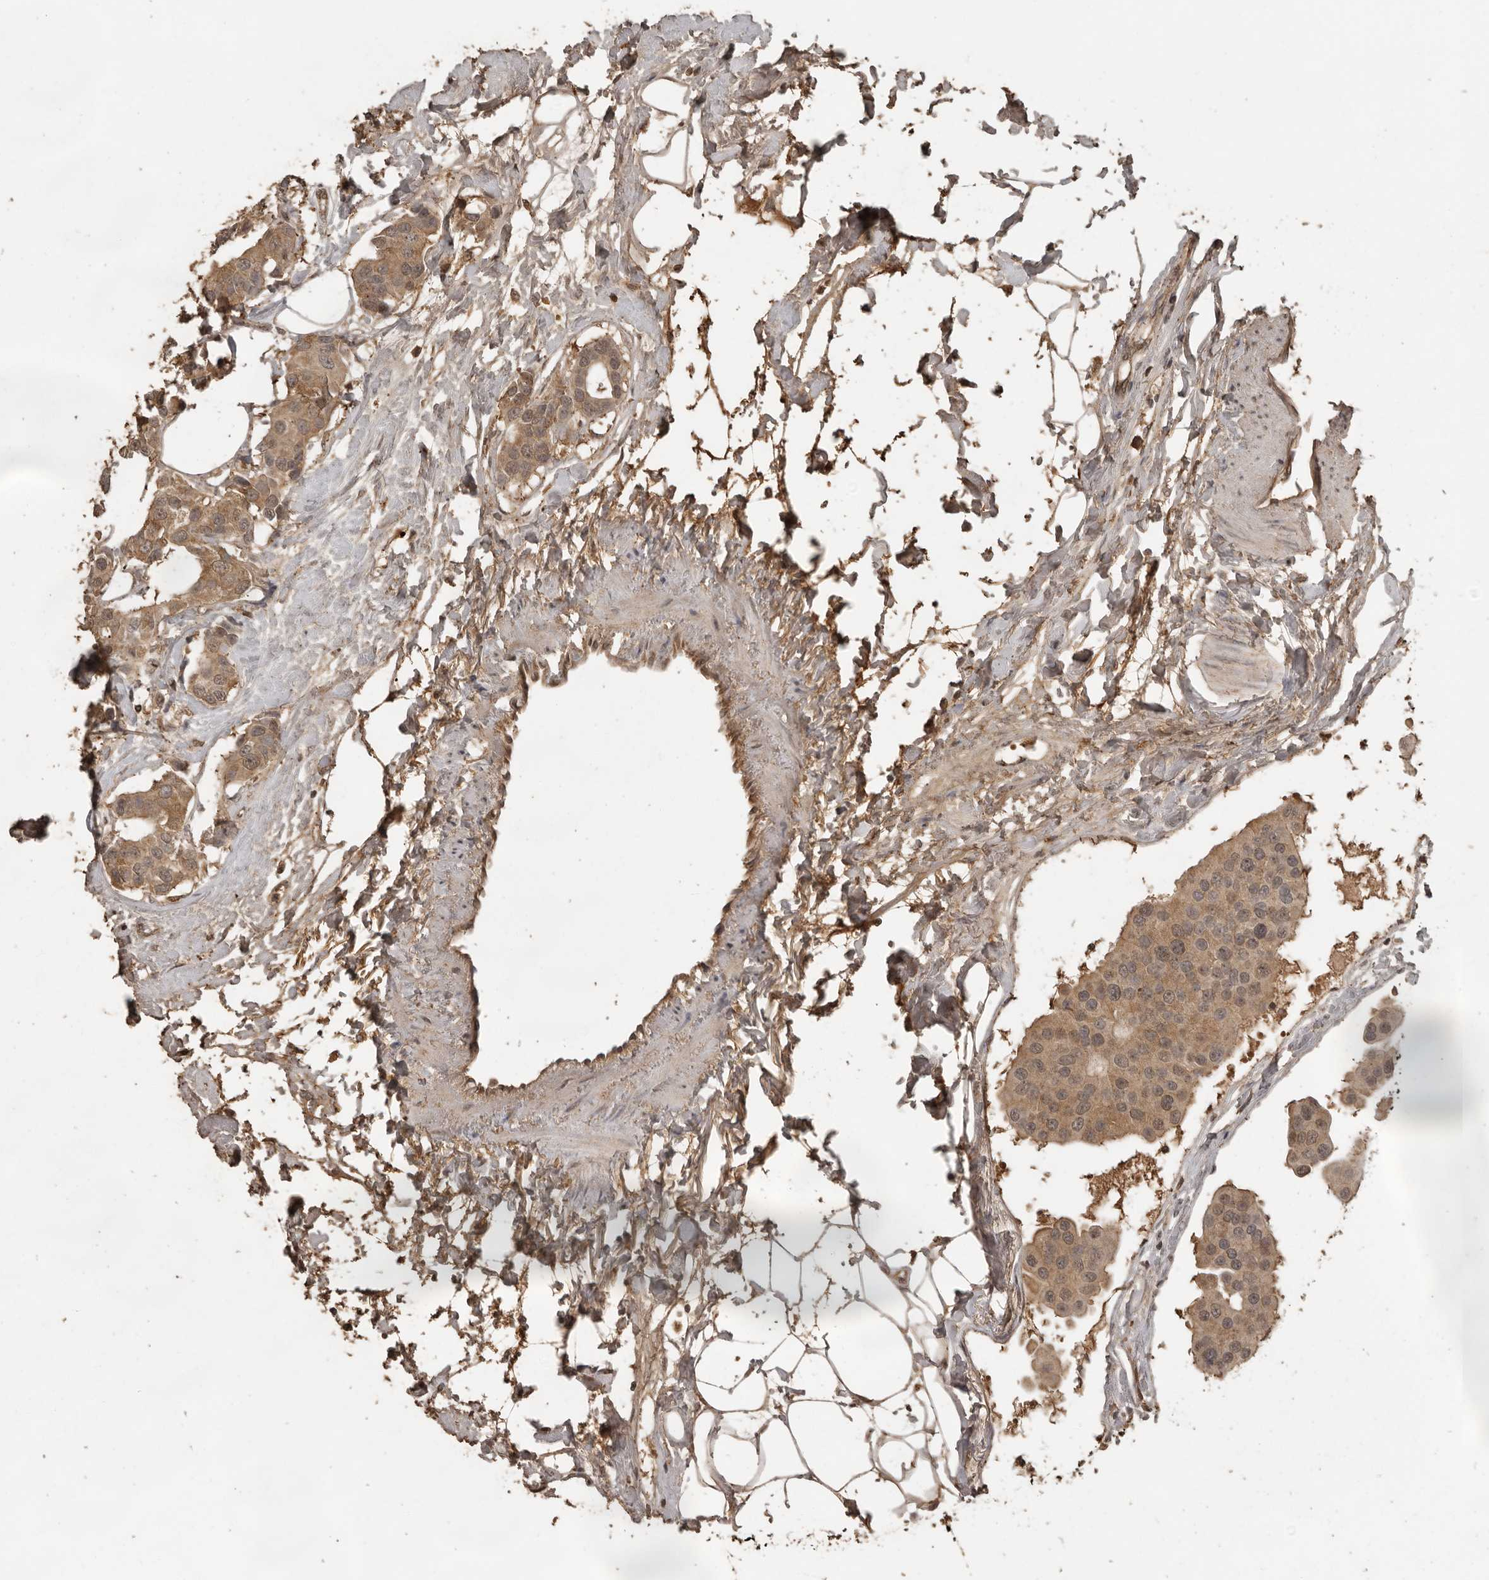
{"staining": {"intensity": "moderate", "quantity": ">75%", "location": "cytoplasmic/membranous"}, "tissue": "breast cancer", "cell_type": "Tumor cells", "image_type": "cancer", "snomed": [{"axis": "morphology", "description": "Normal tissue, NOS"}, {"axis": "morphology", "description": "Duct carcinoma"}, {"axis": "topography", "description": "Breast"}], "caption": "The immunohistochemical stain labels moderate cytoplasmic/membranous expression in tumor cells of breast cancer (invasive ductal carcinoma) tissue.", "gene": "CTF1", "patient": {"sex": "female", "age": 39}}